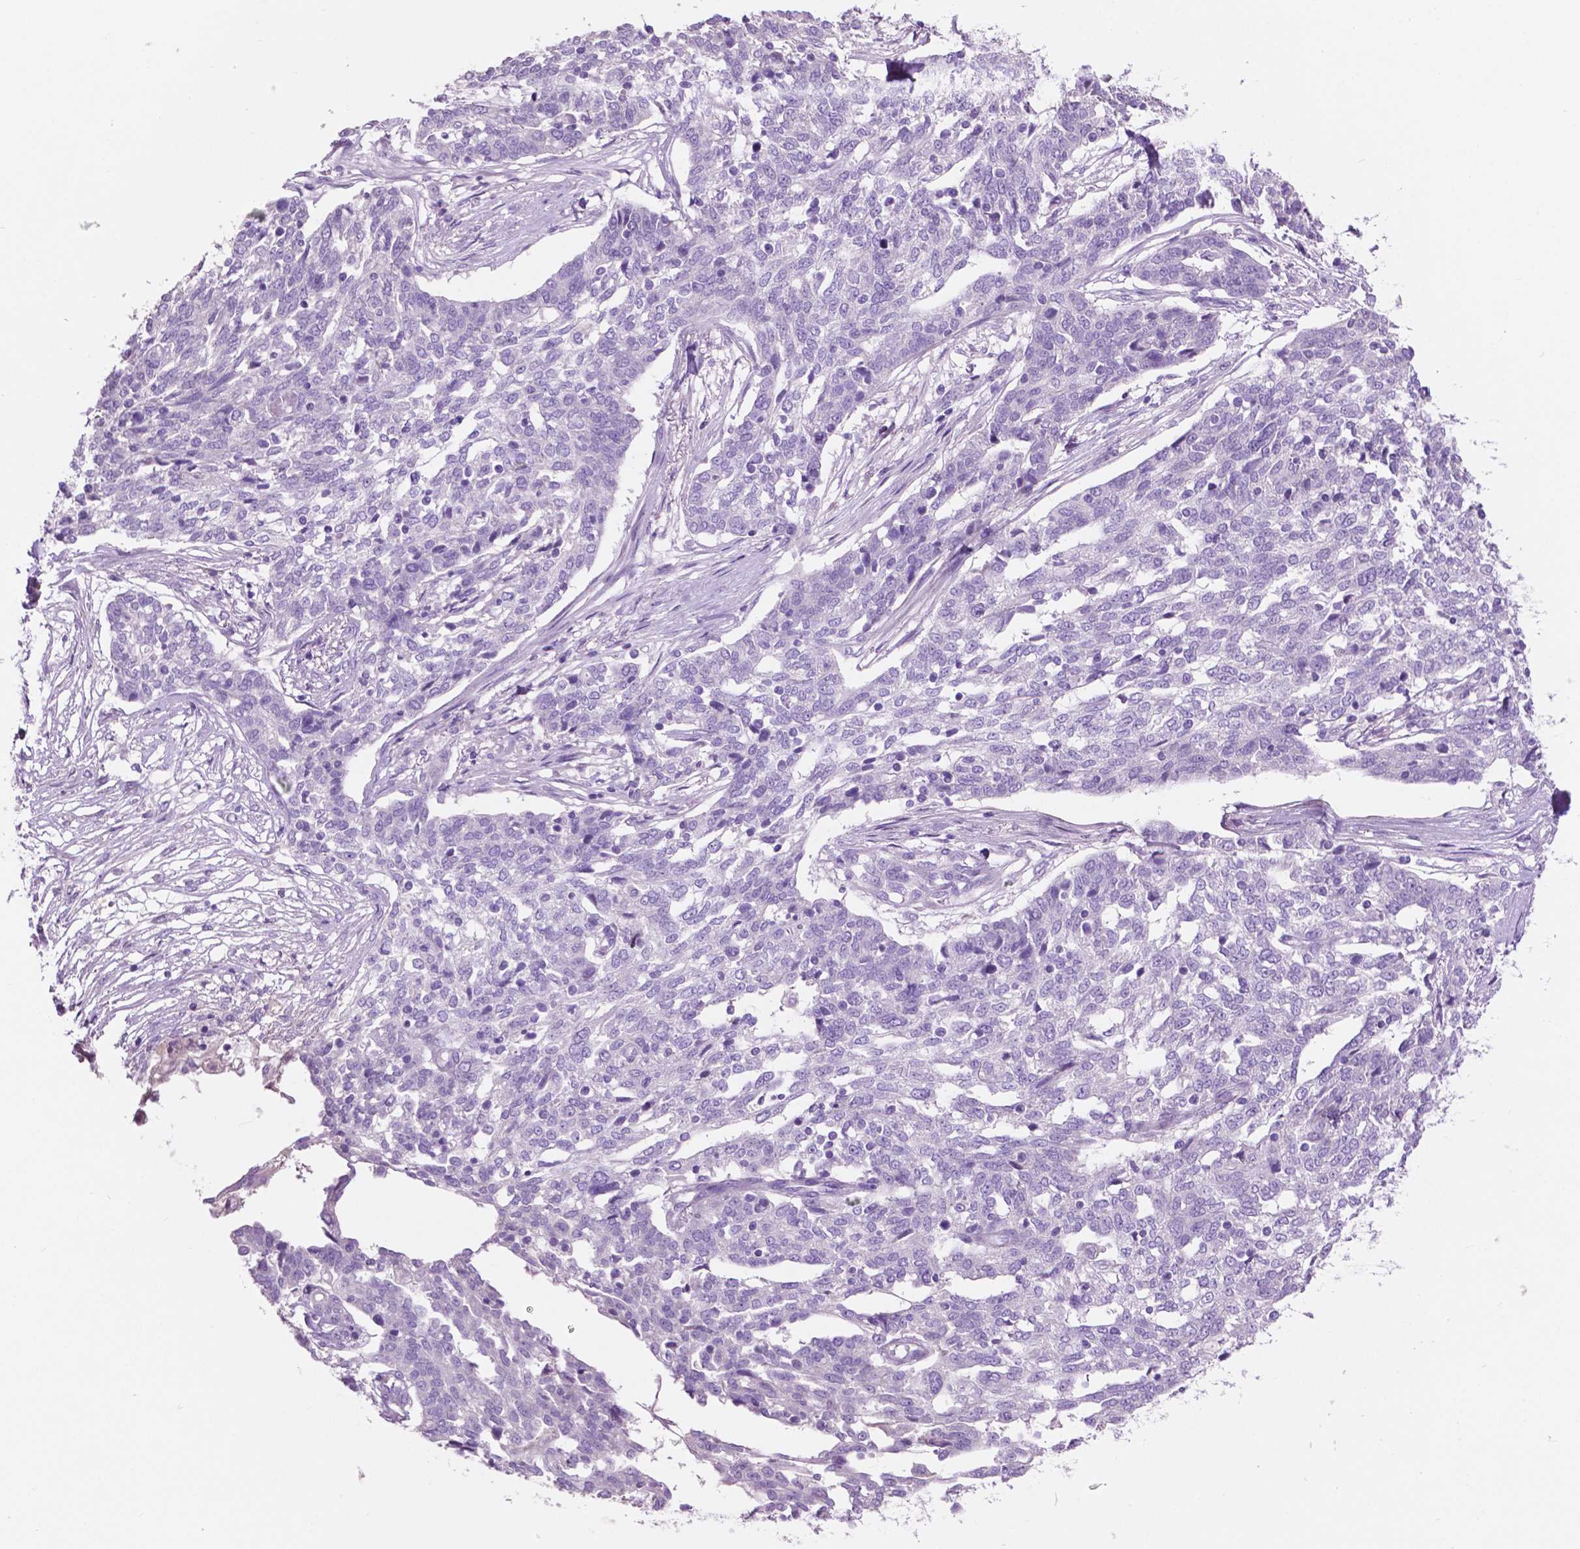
{"staining": {"intensity": "negative", "quantity": "none", "location": "none"}, "tissue": "ovarian cancer", "cell_type": "Tumor cells", "image_type": "cancer", "snomed": [{"axis": "morphology", "description": "Cystadenocarcinoma, serous, NOS"}, {"axis": "topography", "description": "Ovary"}], "caption": "Immunohistochemical staining of serous cystadenocarcinoma (ovarian) exhibits no significant positivity in tumor cells. (DAB (3,3'-diaminobenzidine) immunohistochemistry (IHC) with hematoxylin counter stain).", "gene": "CLDN17", "patient": {"sex": "female", "age": 67}}